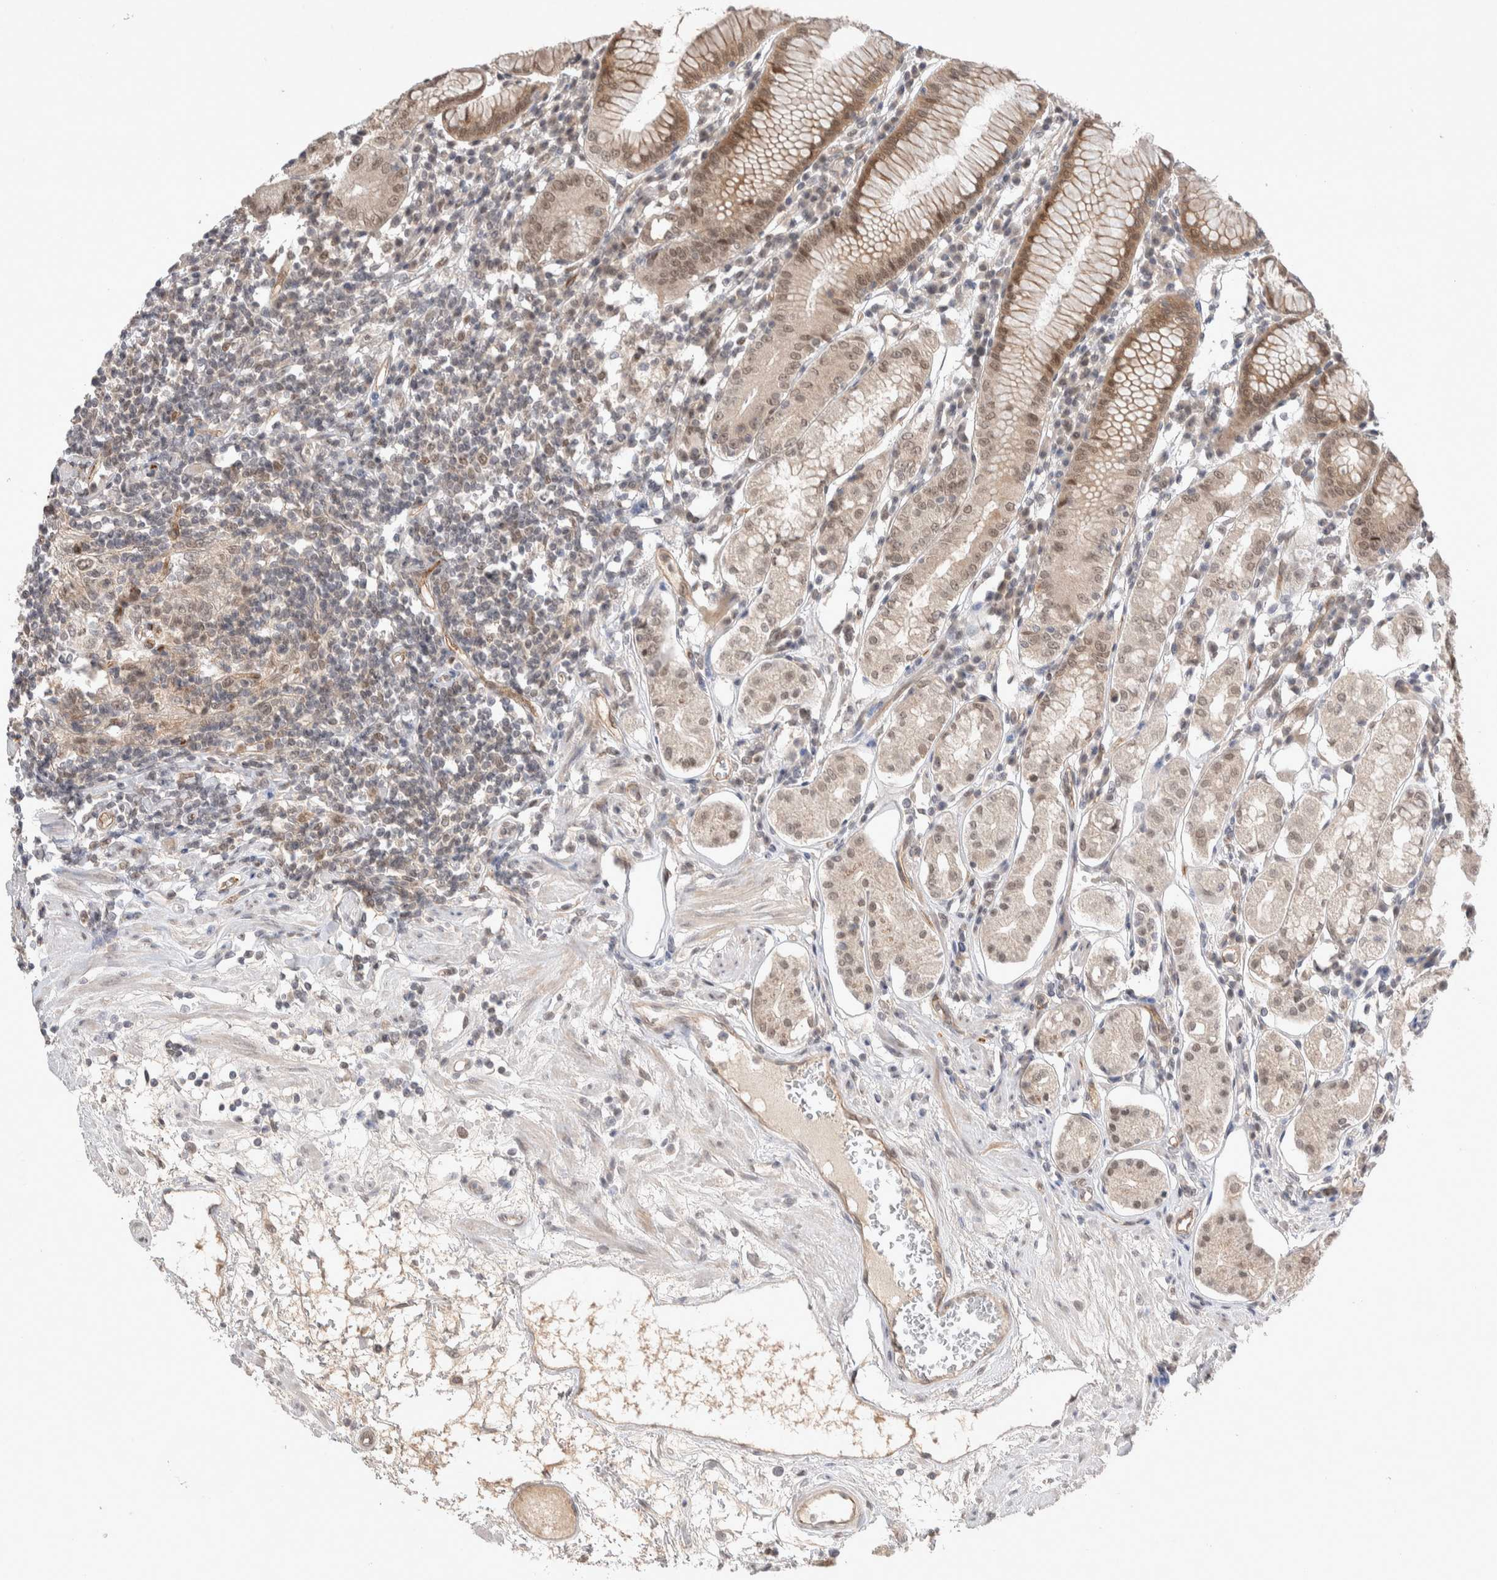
{"staining": {"intensity": "moderate", "quantity": ">75%", "location": "cytoplasmic/membranous,nuclear"}, "tissue": "stomach", "cell_type": "Glandular cells", "image_type": "normal", "snomed": [{"axis": "morphology", "description": "Normal tissue, NOS"}, {"axis": "topography", "description": "Stomach"}, {"axis": "topography", "description": "Stomach, lower"}], "caption": "Immunohistochemistry (IHC) staining of unremarkable stomach, which demonstrates medium levels of moderate cytoplasmic/membranous,nuclear expression in about >75% of glandular cells indicating moderate cytoplasmic/membranous,nuclear protein expression. The staining was performed using DAB (brown) for protein detection and nuclei were counterstained in hematoxylin (blue).", "gene": "ZNF704", "patient": {"sex": "female", "age": 56}}